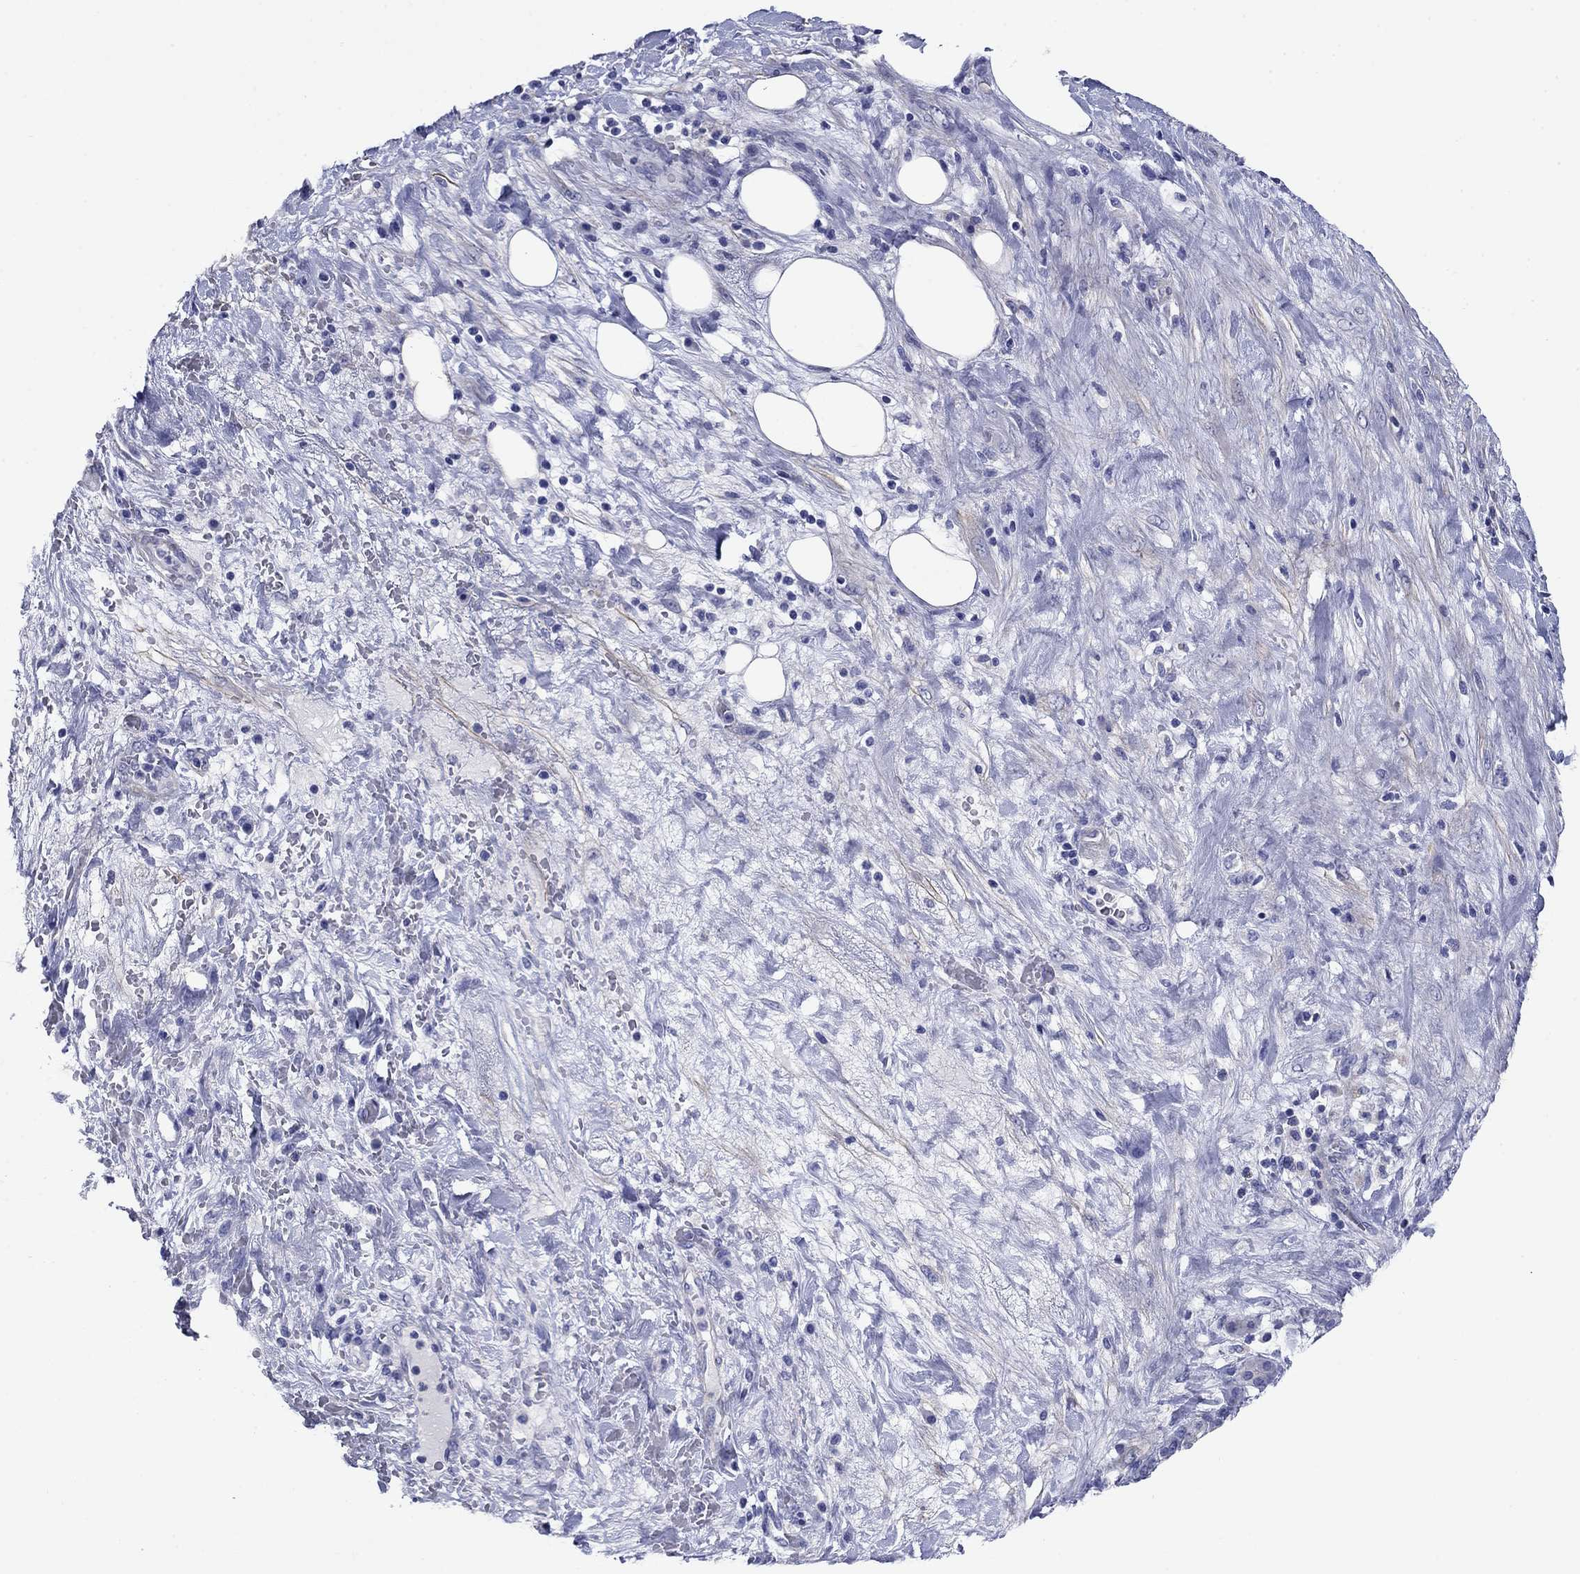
{"staining": {"intensity": "negative", "quantity": "none", "location": "none"}, "tissue": "pancreatic cancer", "cell_type": "Tumor cells", "image_type": "cancer", "snomed": [{"axis": "morphology", "description": "Adenocarcinoma, NOS"}, {"axis": "topography", "description": "Pancreas"}], "caption": "Tumor cells show no significant staining in pancreatic cancer.", "gene": "PRKCG", "patient": {"sex": "male", "age": 44}}